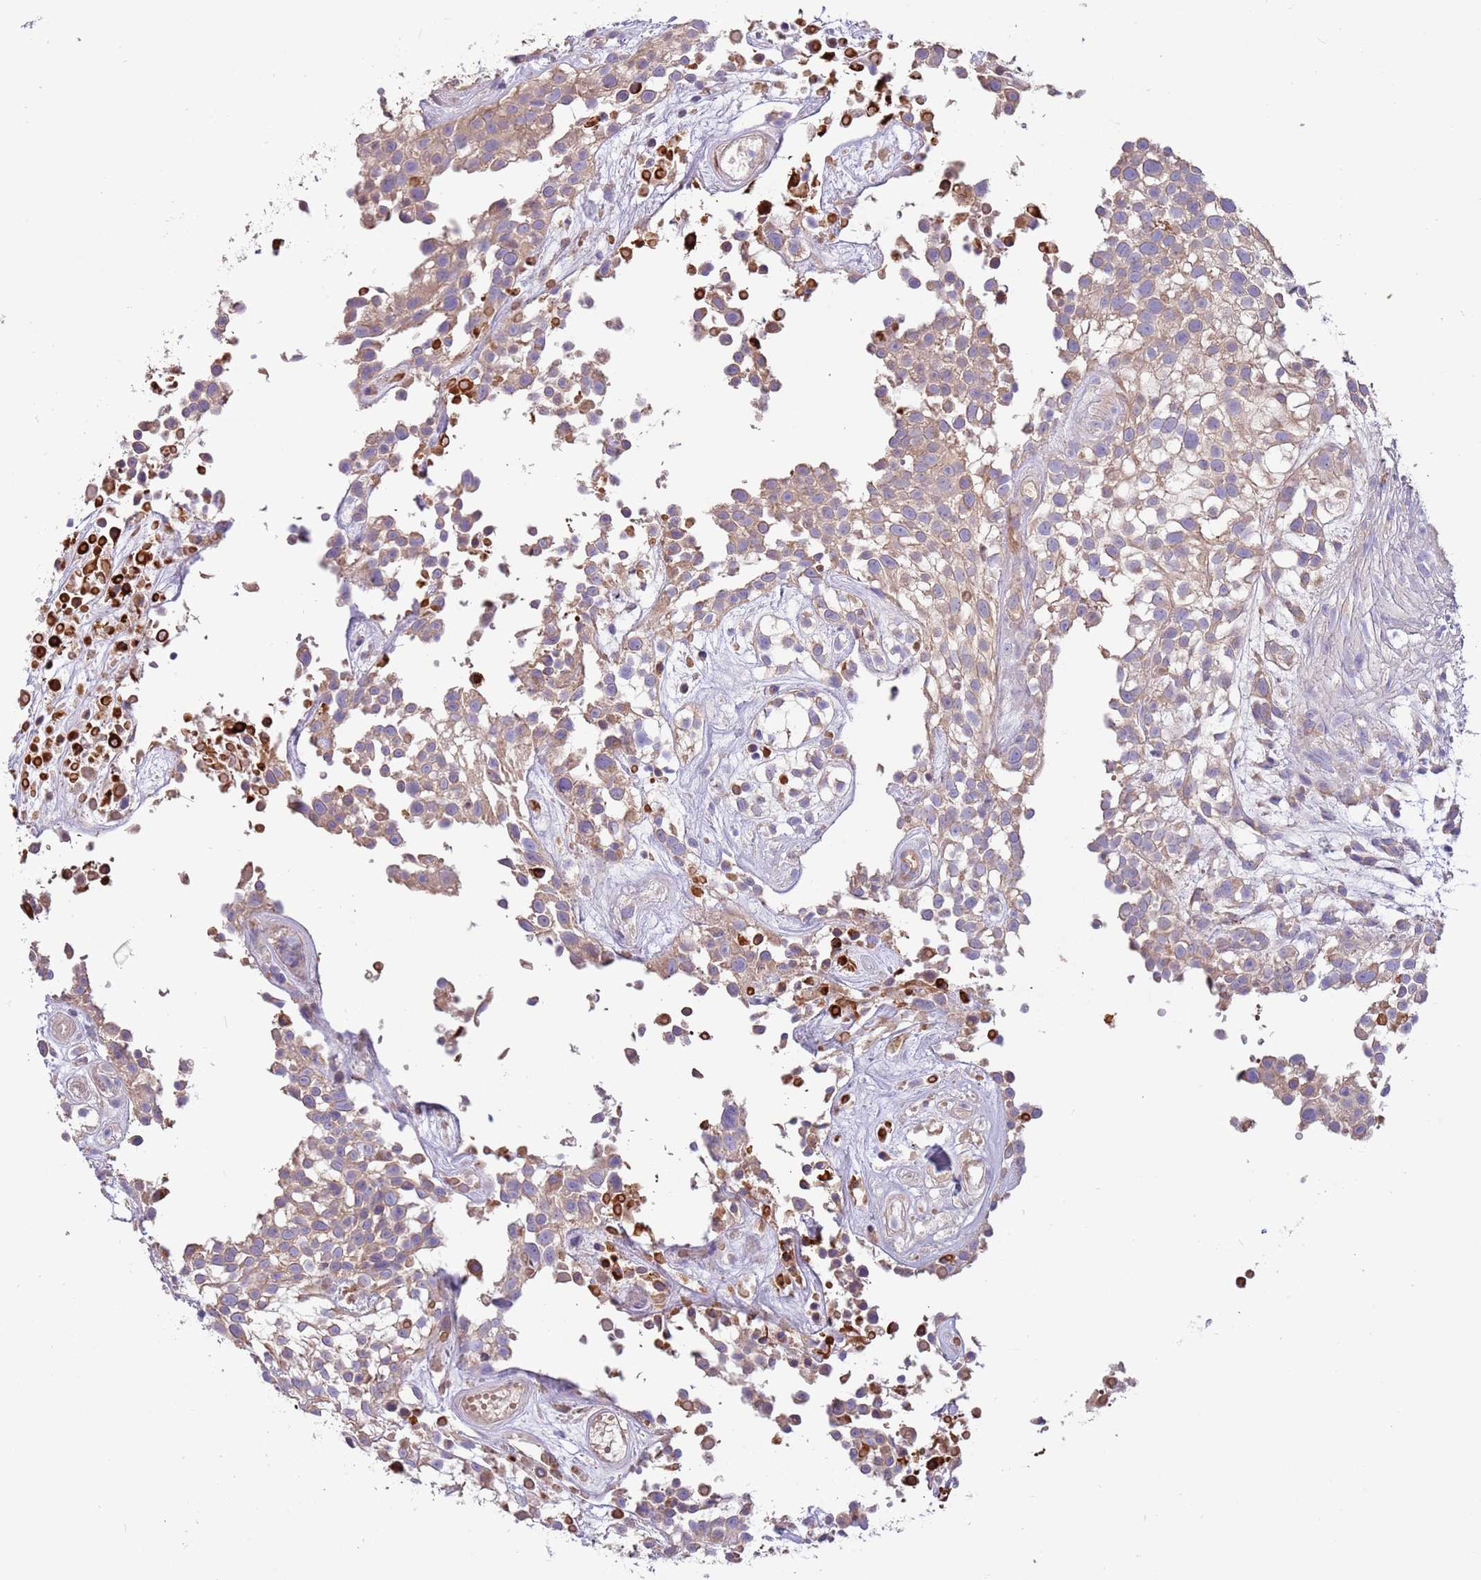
{"staining": {"intensity": "weak", "quantity": ">75%", "location": "cytoplasmic/membranous"}, "tissue": "urothelial cancer", "cell_type": "Tumor cells", "image_type": "cancer", "snomed": [{"axis": "morphology", "description": "Urothelial carcinoma, High grade"}, {"axis": "topography", "description": "Urinary bladder"}], "caption": "Urothelial cancer stained with a protein marker displays weak staining in tumor cells.", "gene": "TRMO", "patient": {"sex": "male", "age": 56}}